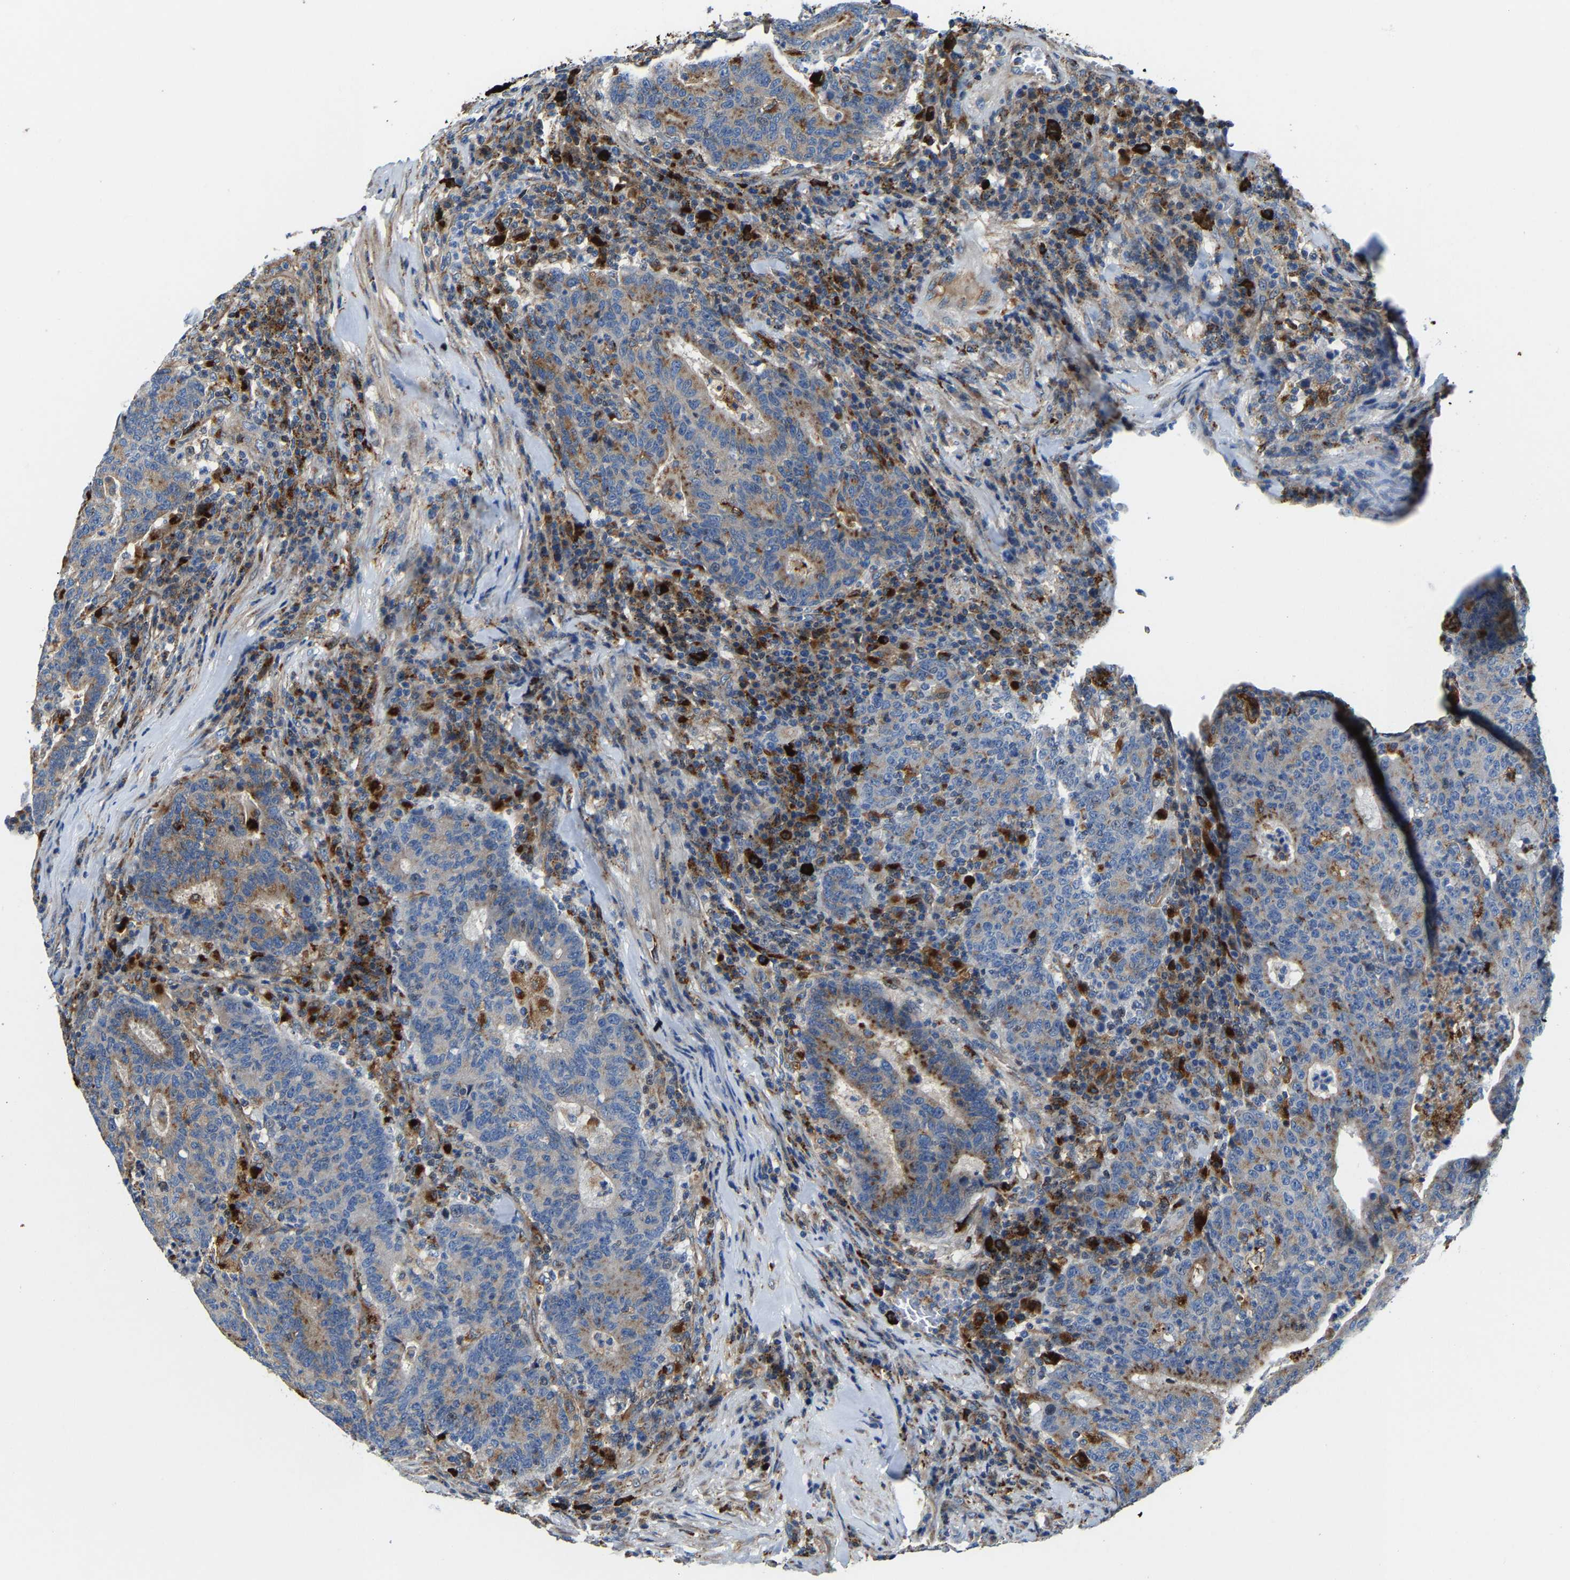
{"staining": {"intensity": "moderate", "quantity": "<25%", "location": "cytoplasmic/membranous"}, "tissue": "colorectal cancer", "cell_type": "Tumor cells", "image_type": "cancer", "snomed": [{"axis": "morphology", "description": "Adenocarcinoma, NOS"}, {"axis": "topography", "description": "Colon"}], "caption": "Approximately <25% of tumor cells in adenocarcinoma (colorectal) show moderate cytoplasmic/membranous protein positivity as visualized by brown immunohistochemical staining.", "gene": "DPP7", "patient": {"sex": "female", "age": 75}}